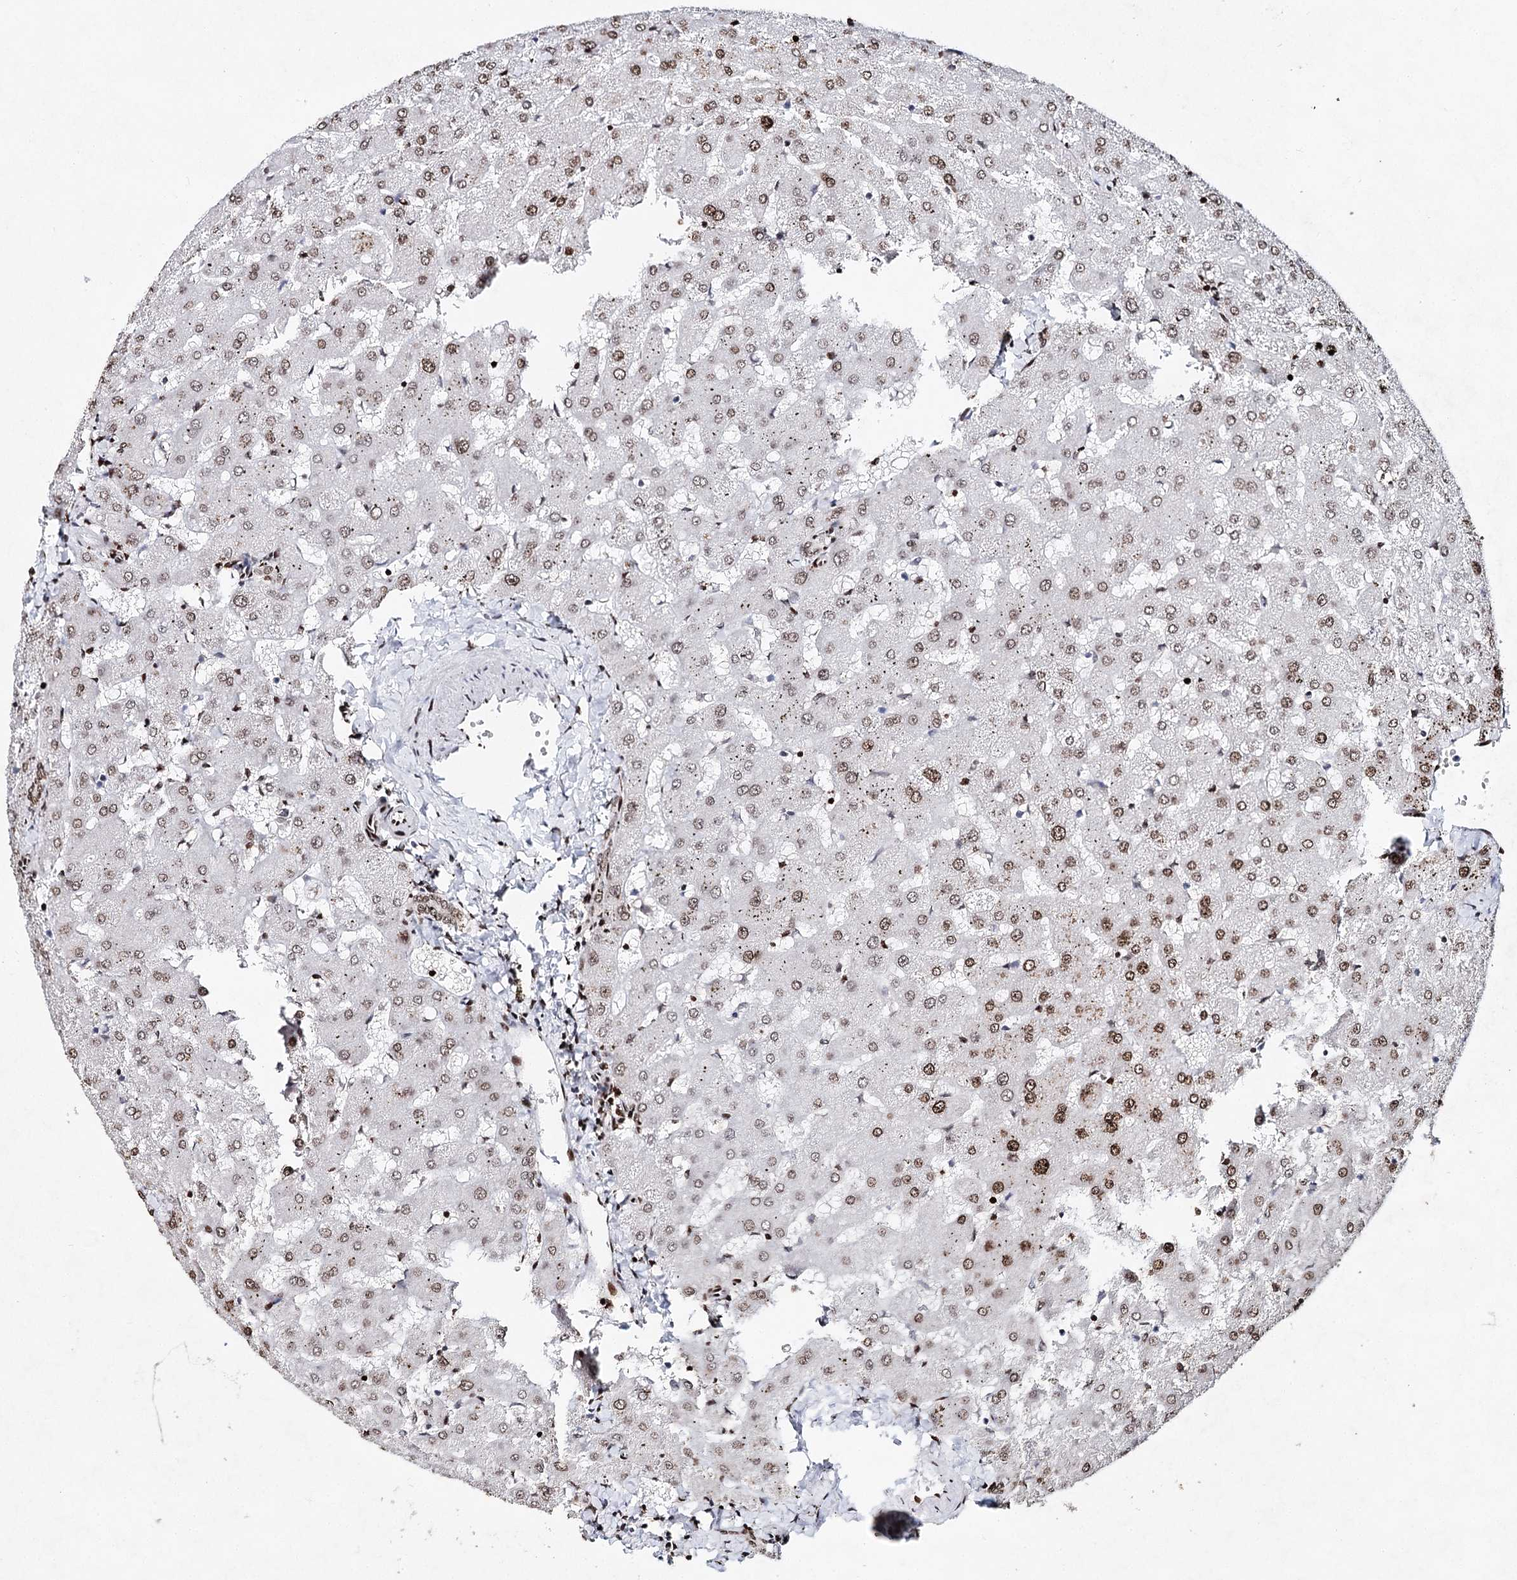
{"staining": {"intensity": "weak", "quantity": ">75%", "location": "nuclear"}, "tissue": "liver", "cell_type": "Cholangiocytes", "image_type": "normal", "snomed": [{"axis": "morphology", "description": "Normal tissue, NOS"}, {"axis": "topography", "description": "Liver"}], "caption": "Liver stained with DAB (3,3'-diaminobenzidine) immunohistochemistry (IHC) demonstrates low levels of weak nuclear staining in approximately >75% of cholangiocytes. (DAB (3,3'-diaminobenzidine) IHC with brightfield microscopy, high magnification).", "gene": "FRMD4A", "patient": {"sex": "female", "age": 63}}